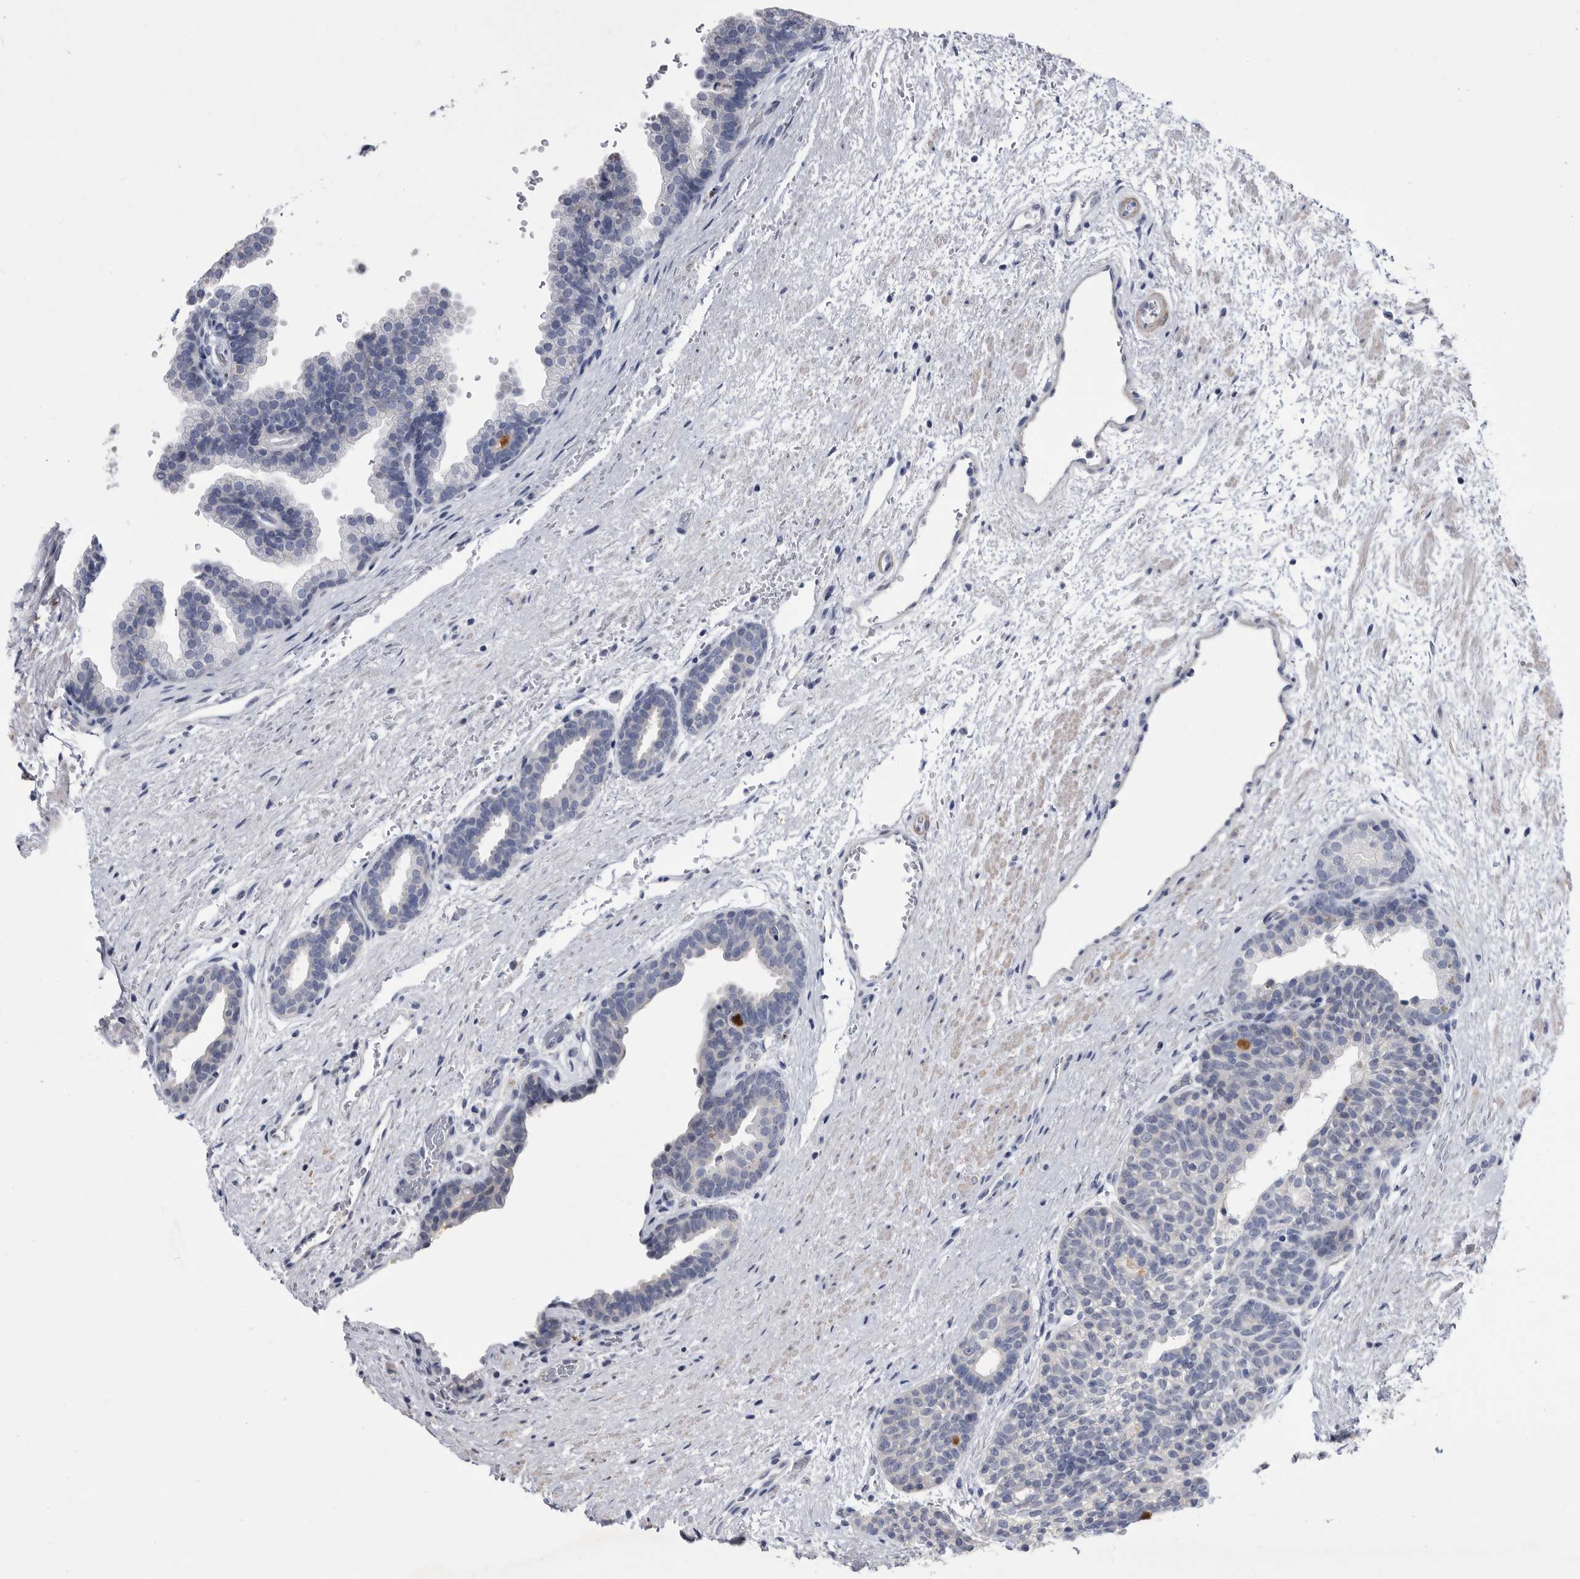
{"staining": {"intensity": "negative", "quantity": "none", "location": "none"}, "tissue": "prostate", "cell_type": "Glandular cells", "image_type": "normal", "snomed": [{"axis": "morphology", "description": "Normal tissue, NOS"}, {"axis": "topography", "description": "Prostate"}], "caption": "Immunohistochemistry of benign prostate displays no staining in glandular cells. (DAB IHC visualized using brightfield microscopy, high magnification).", "gene": "BTBD6", "patient": {"sex": "male", "age": 48}}